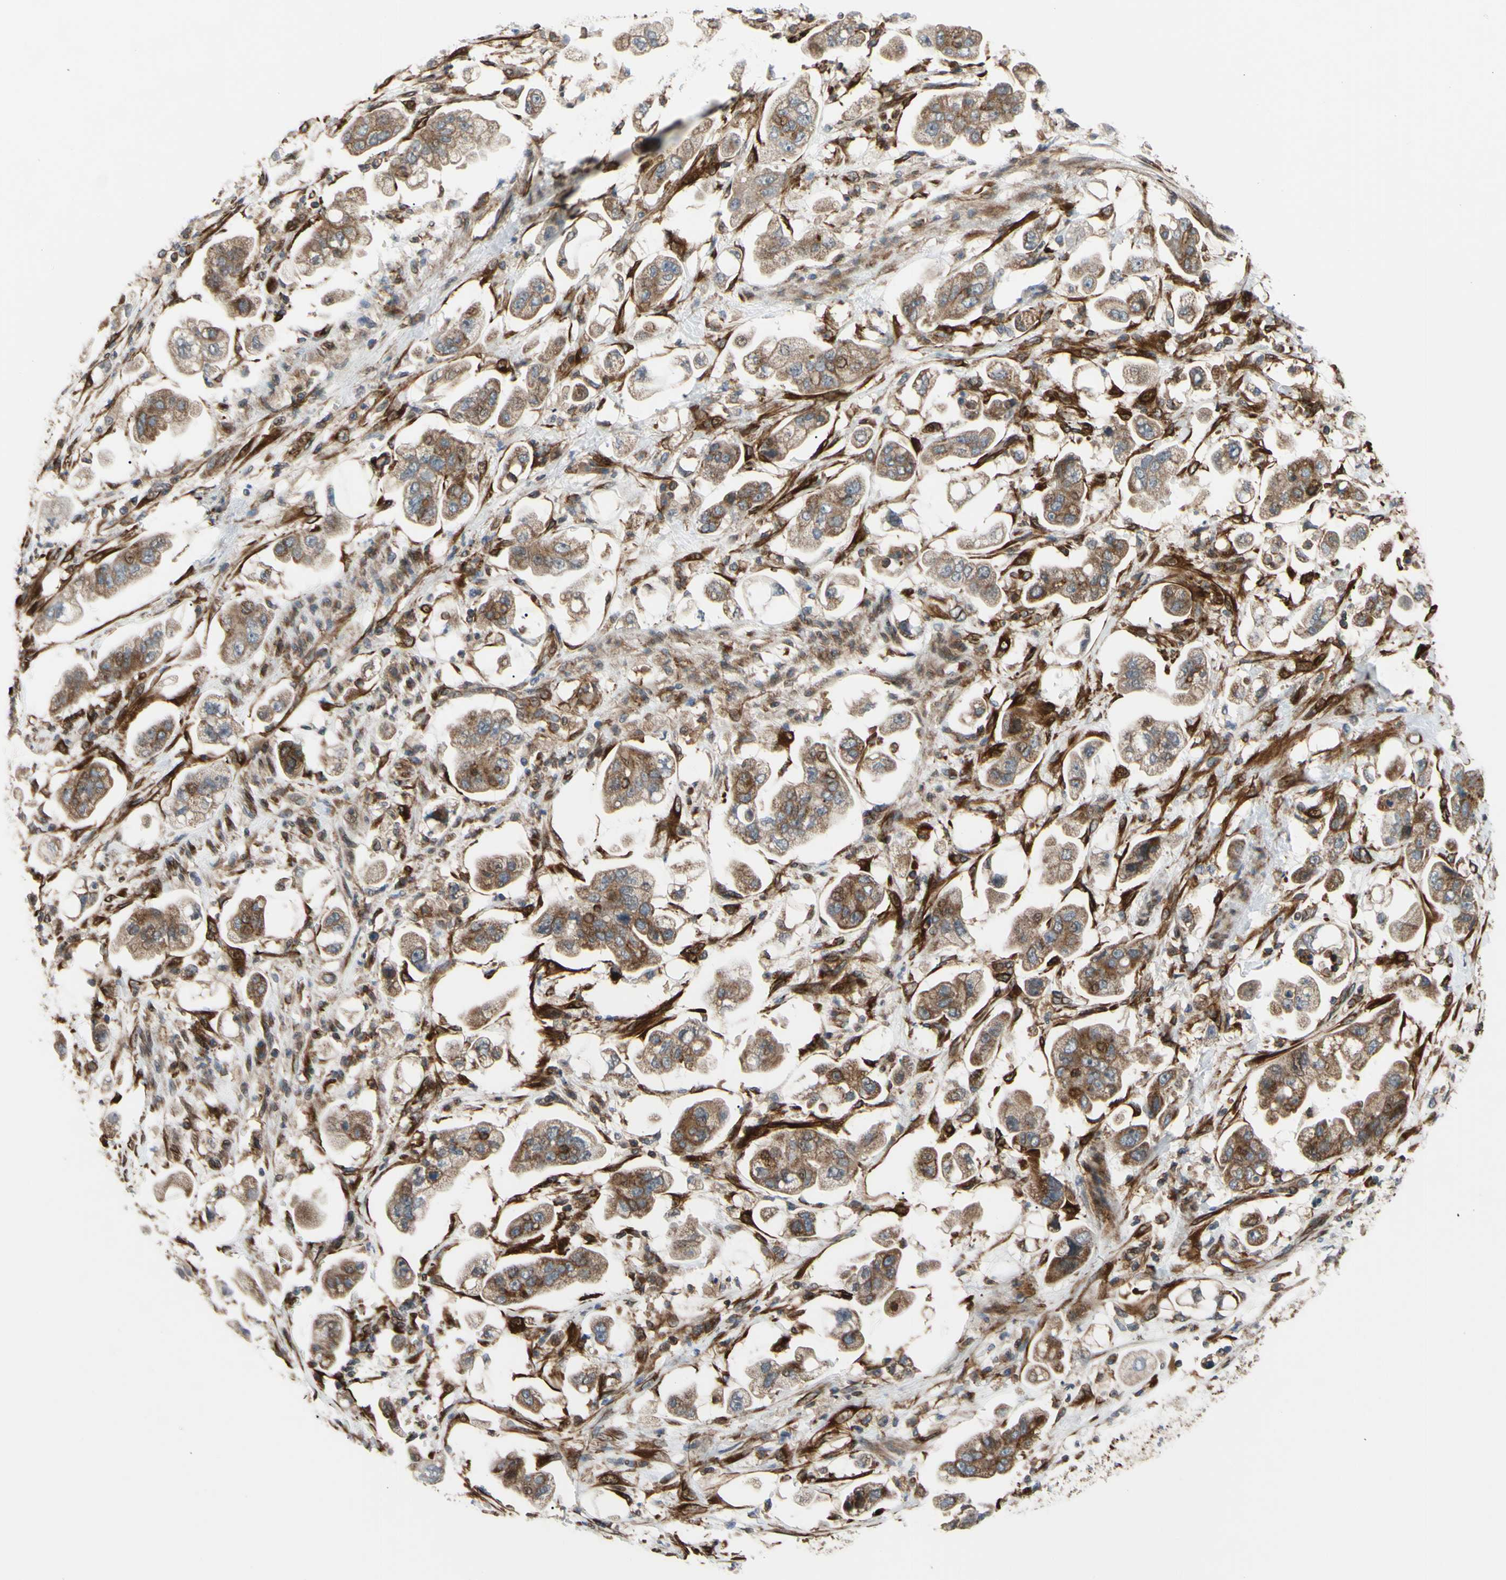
{"staining": {"intensity": "moderate", "quantity": ">75%", "location": "cytoplasmic/membranous"}, "tissue": "stomach cancer", "cell_type": "Tumor cells", "image_type": "cancer", "snomed": [{"axis": "morphology", "description": "Adenocarcinoma, NOS"}, {"axis": "topography", "description": "Stomach"}], "caption": "Immunohistochemical staining of human stomach cancer displays medium levels of moderate cytoplasmic/membranous staining in about >75% of tumor cells.", "gene": "PRAF2", "patient": {"sex": "male", "age": 62}}